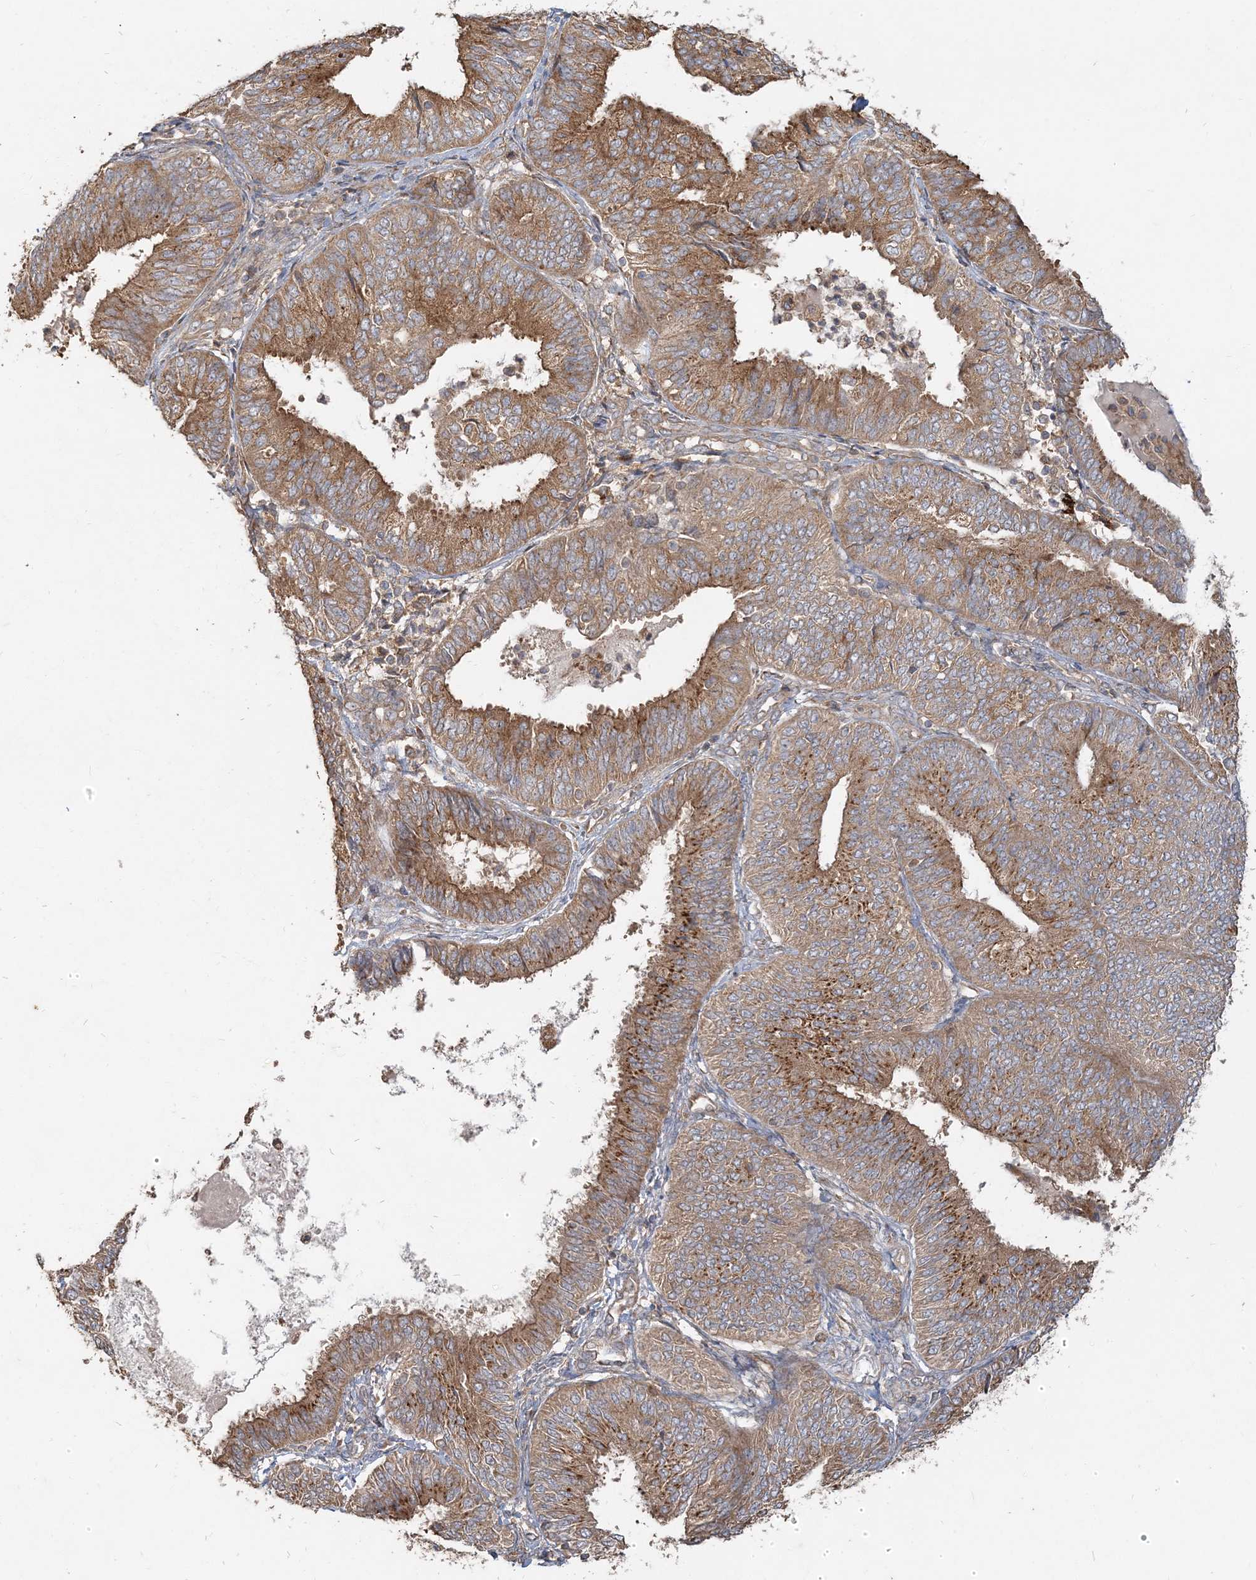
{"staining": {"intensity": "strong", "quantity": ">75%", "location": "cytoplasmic/membranous"}, "tissue": "endometrial cancer", "cell_type": "Tumor cells", "image_type": "cancer", "snomed": [{"axis": "morphology", "description": "Adenocarcinoma, NOS"}, {"axis": "topography", "description": "Endometrium"}], "caption": "A photomicrograph showing strong cytoplasmic/membranous expression in approximately >75% of tumor cells in endometrial adenocarcinoma, as visualized by brown immunohistochemical staining.", "gene": "RAB14", "patient": {"sex": "female", "age": 58}}